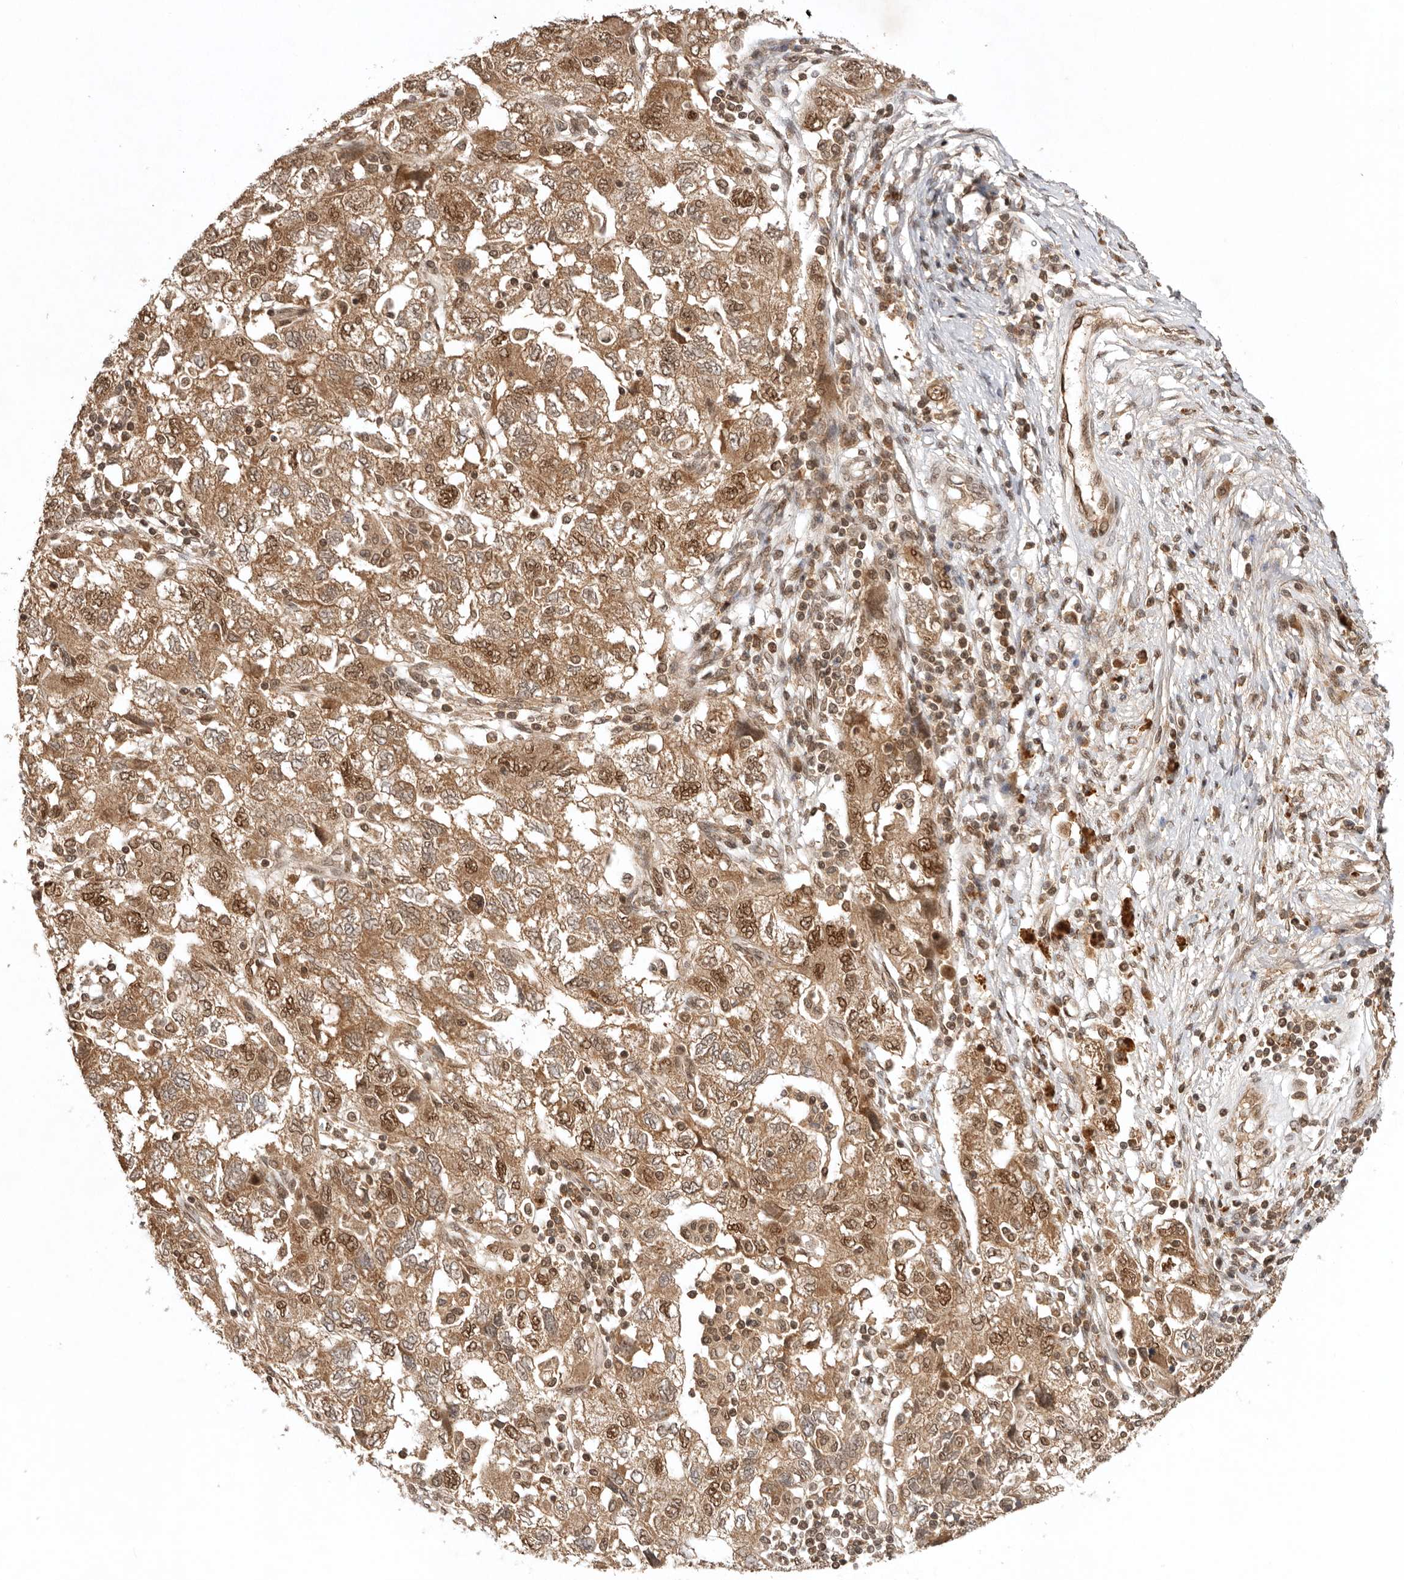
{"staining": {"intensity": "moderate", "quantity": ">75%", "location": "cytoplasmic/membranous,nuclear"}, "tissue": "ovarian cancer", "cell_type": "Tumor cells", "image_type": "cancer", "snomed": [{"axis": "morphology", "description": "Carcinoma, NOS"}, {"axis": "morphology", "description": "Cystadenocarcinoma, serous, NOS"}, {"axis": "topography", "description": "Ovary"}], "caption": "Immunohistochemical staining of ovarian cancer (serous cystadenocarcinoma) reveals moderate cytoplasmic/membranous and nuclear protein positivity in approximately >75% of tumor cells.", "gene": "TARS2", "patient": {"sex": "female", "age": 69}}